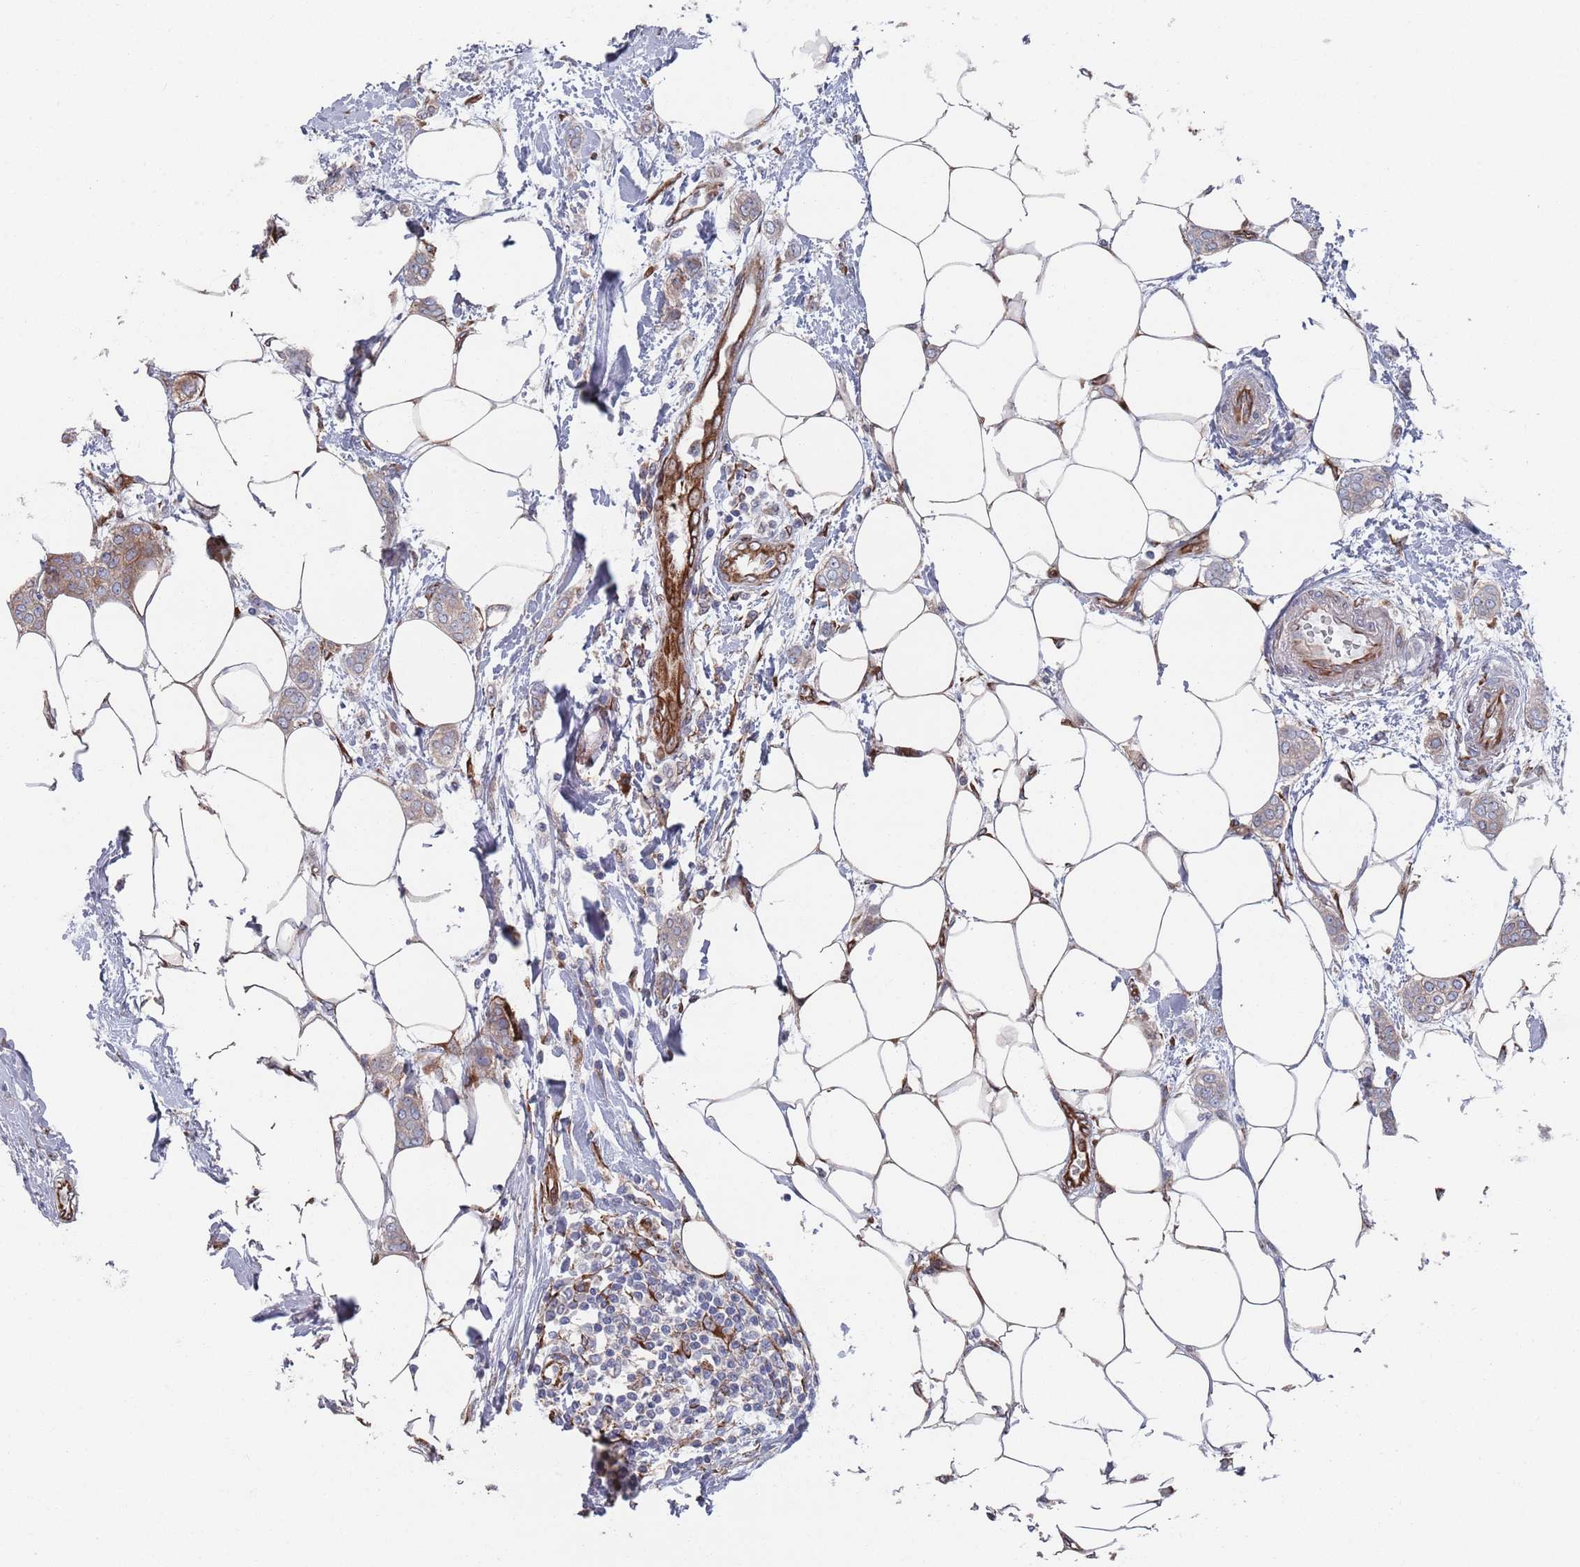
{"staining": {"intensity": "moderate", "quantity": "25%-75%", "location": "cytoplasmic/membranous"}, "tissue": "breast cancer", "cell_type": "Tumor cells", "image_type": "cancer", "snomed": [{"axis": "morphology", "description": "Duct carcinoma"}, {"axis": "topography", "description": "Breast"}], "caption": "Protein staining shows moderate cytoplasmic/membranous positivity in about 25%-75% of tumor cells in breast cancer.", "gene": "CCDC106", "patient": {"sex": "female", "age": 72}}